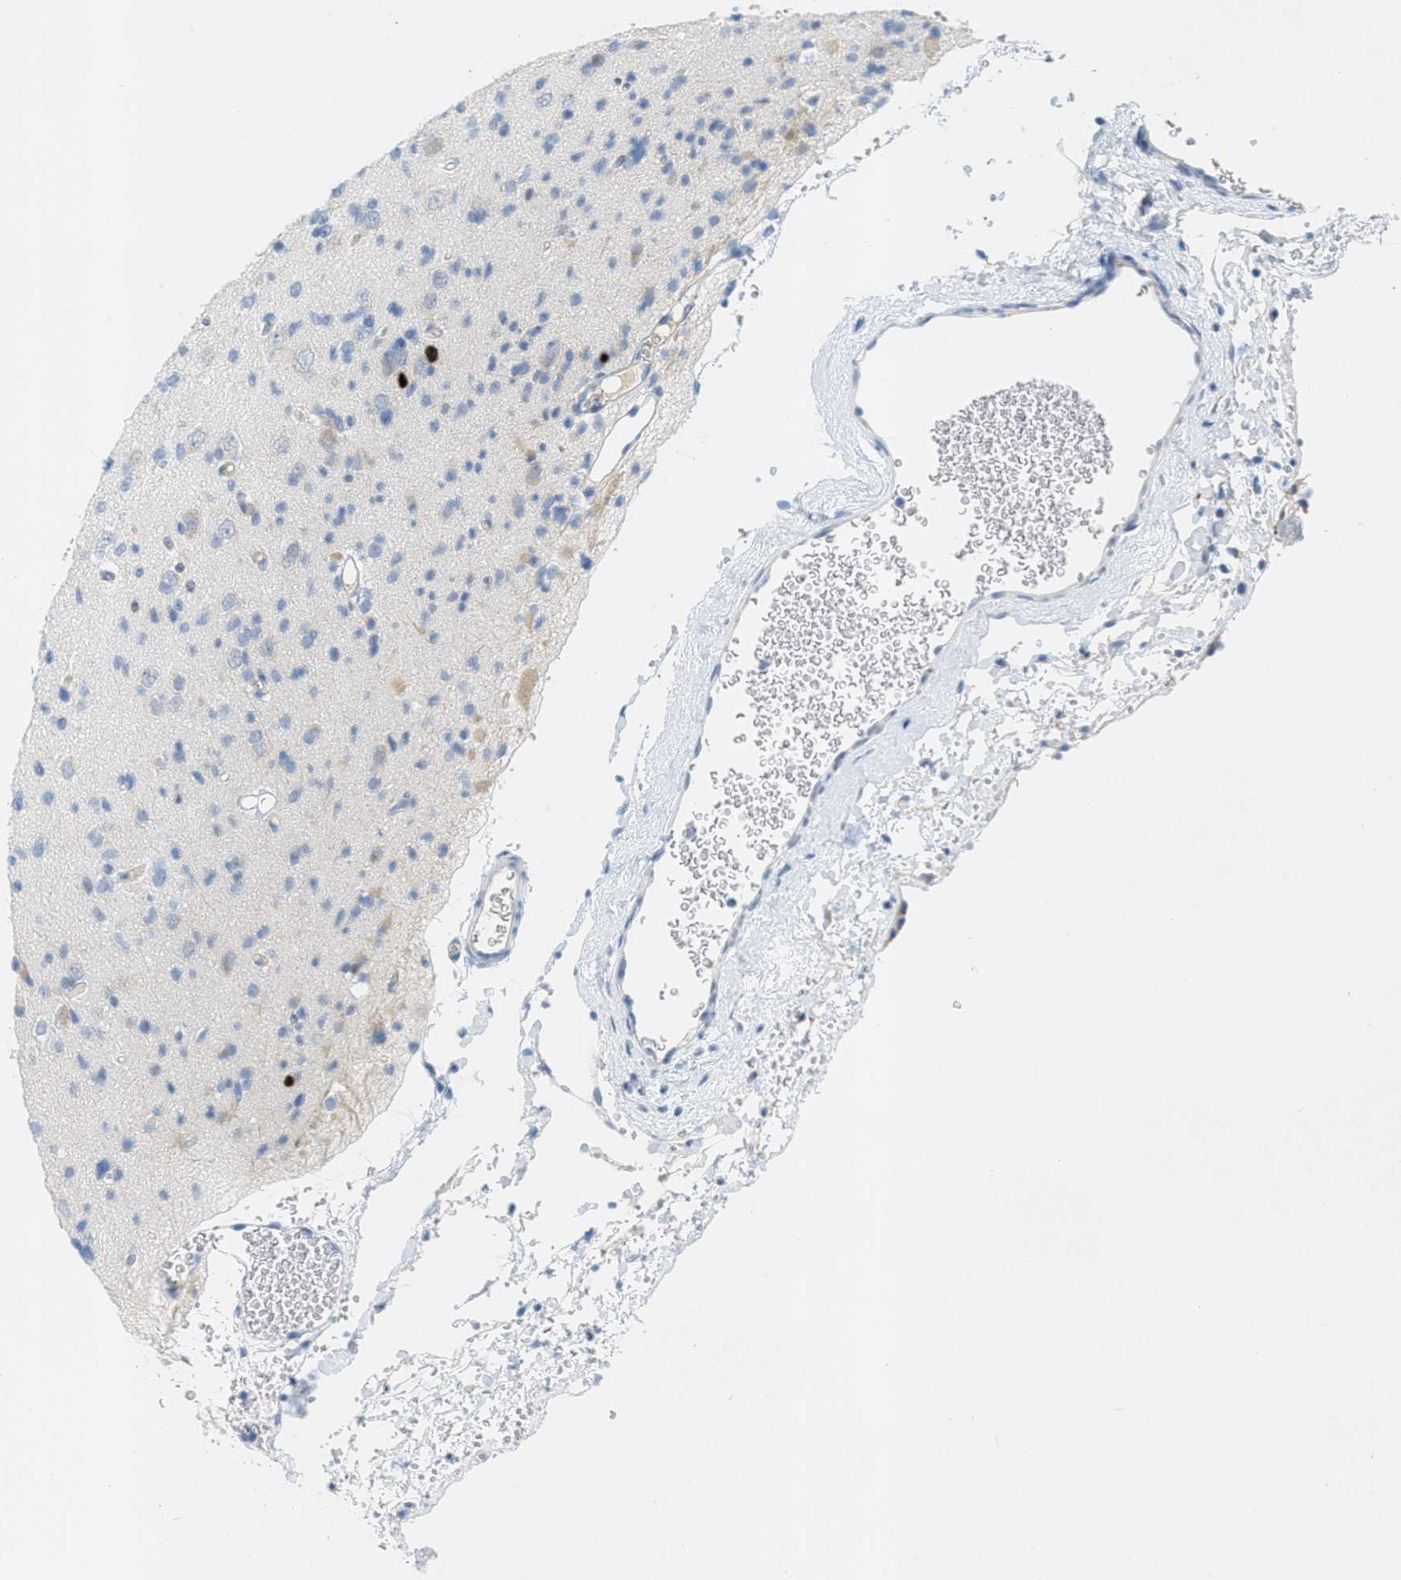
{"staining": {"intensity": "weak", "quantity": "<25%", "location": "cytoplasmic/membranous"}, "tissue": "glioma", "cell_type": "Tumor cells", "image_type": "cancer", "snomed": [{"axis": "morphology", "description": "Glioma, malignant, Low grade"}, {"axis": "topography", "description": "Brain"}], "caption": "Malignant low-grade glioma stained for a protein using immunohistochemistry (IHC) displays no positivity tumor cells.", "gene": "ORC6", "patient": {"sex": "female", "age": 22}}